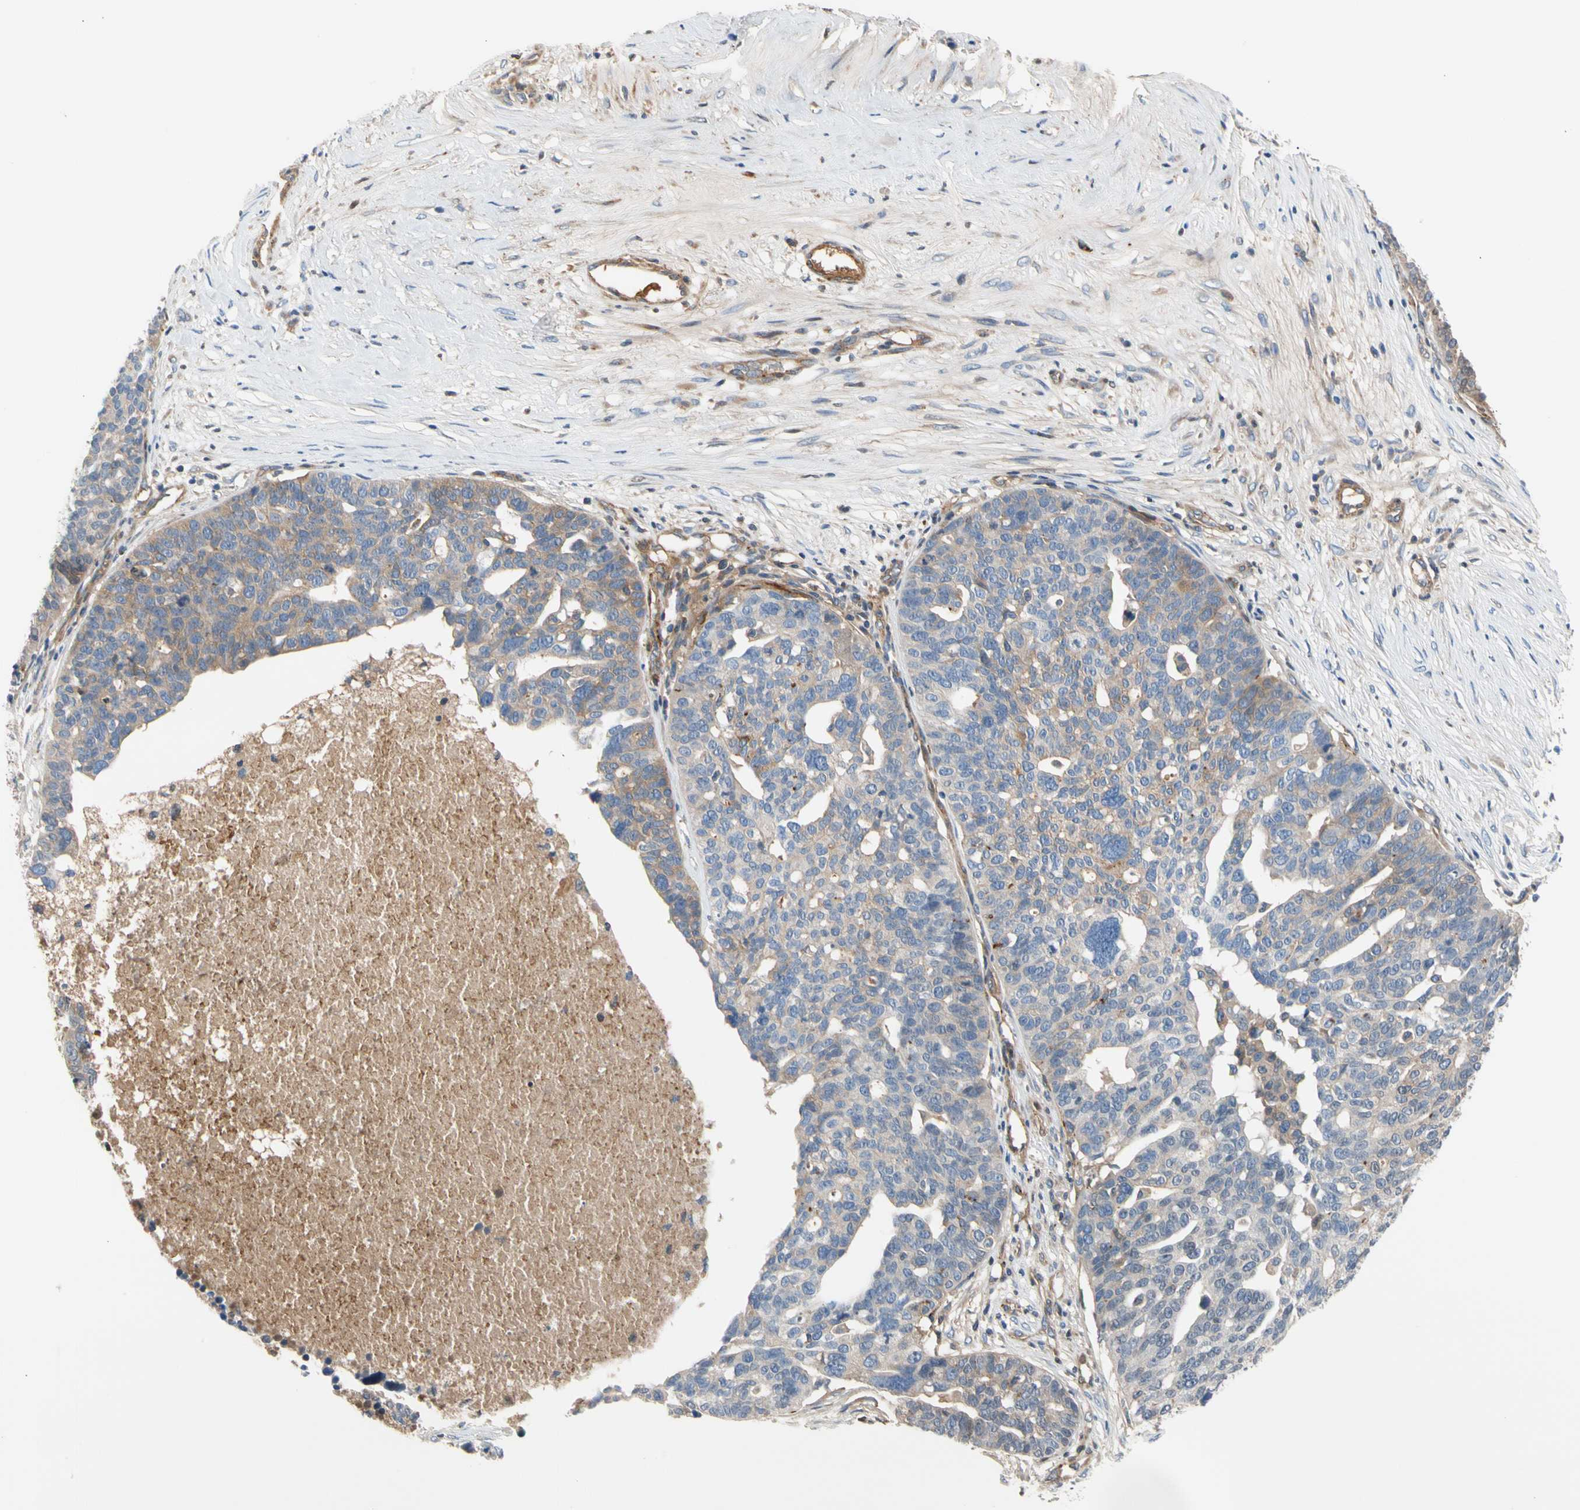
{"staining": {"intensity": "weak", "quantity": "<25%", "location": "cytoplasmic/membranous"}, "tissue": "ovarian cancer", "cell_type": "Tumor cells", "image_type": "cancer", "snomed": [{"axis": "morphology", "description": "Cystadenocarcinoma, serous, NOS"}, {"axis": "topography", "description": "Ovary"}], "caption": "High magnification brightfield microscopy of serous cystadenocarcinoma (ovarian) stained with DAB (brown) and counterstained with hematoxylin (blue): tumor cells show no significant positivity. Nuclei are stained in blue.", "gene": "ENTREP3", "patient": {"sex": "female", "age": 59}}